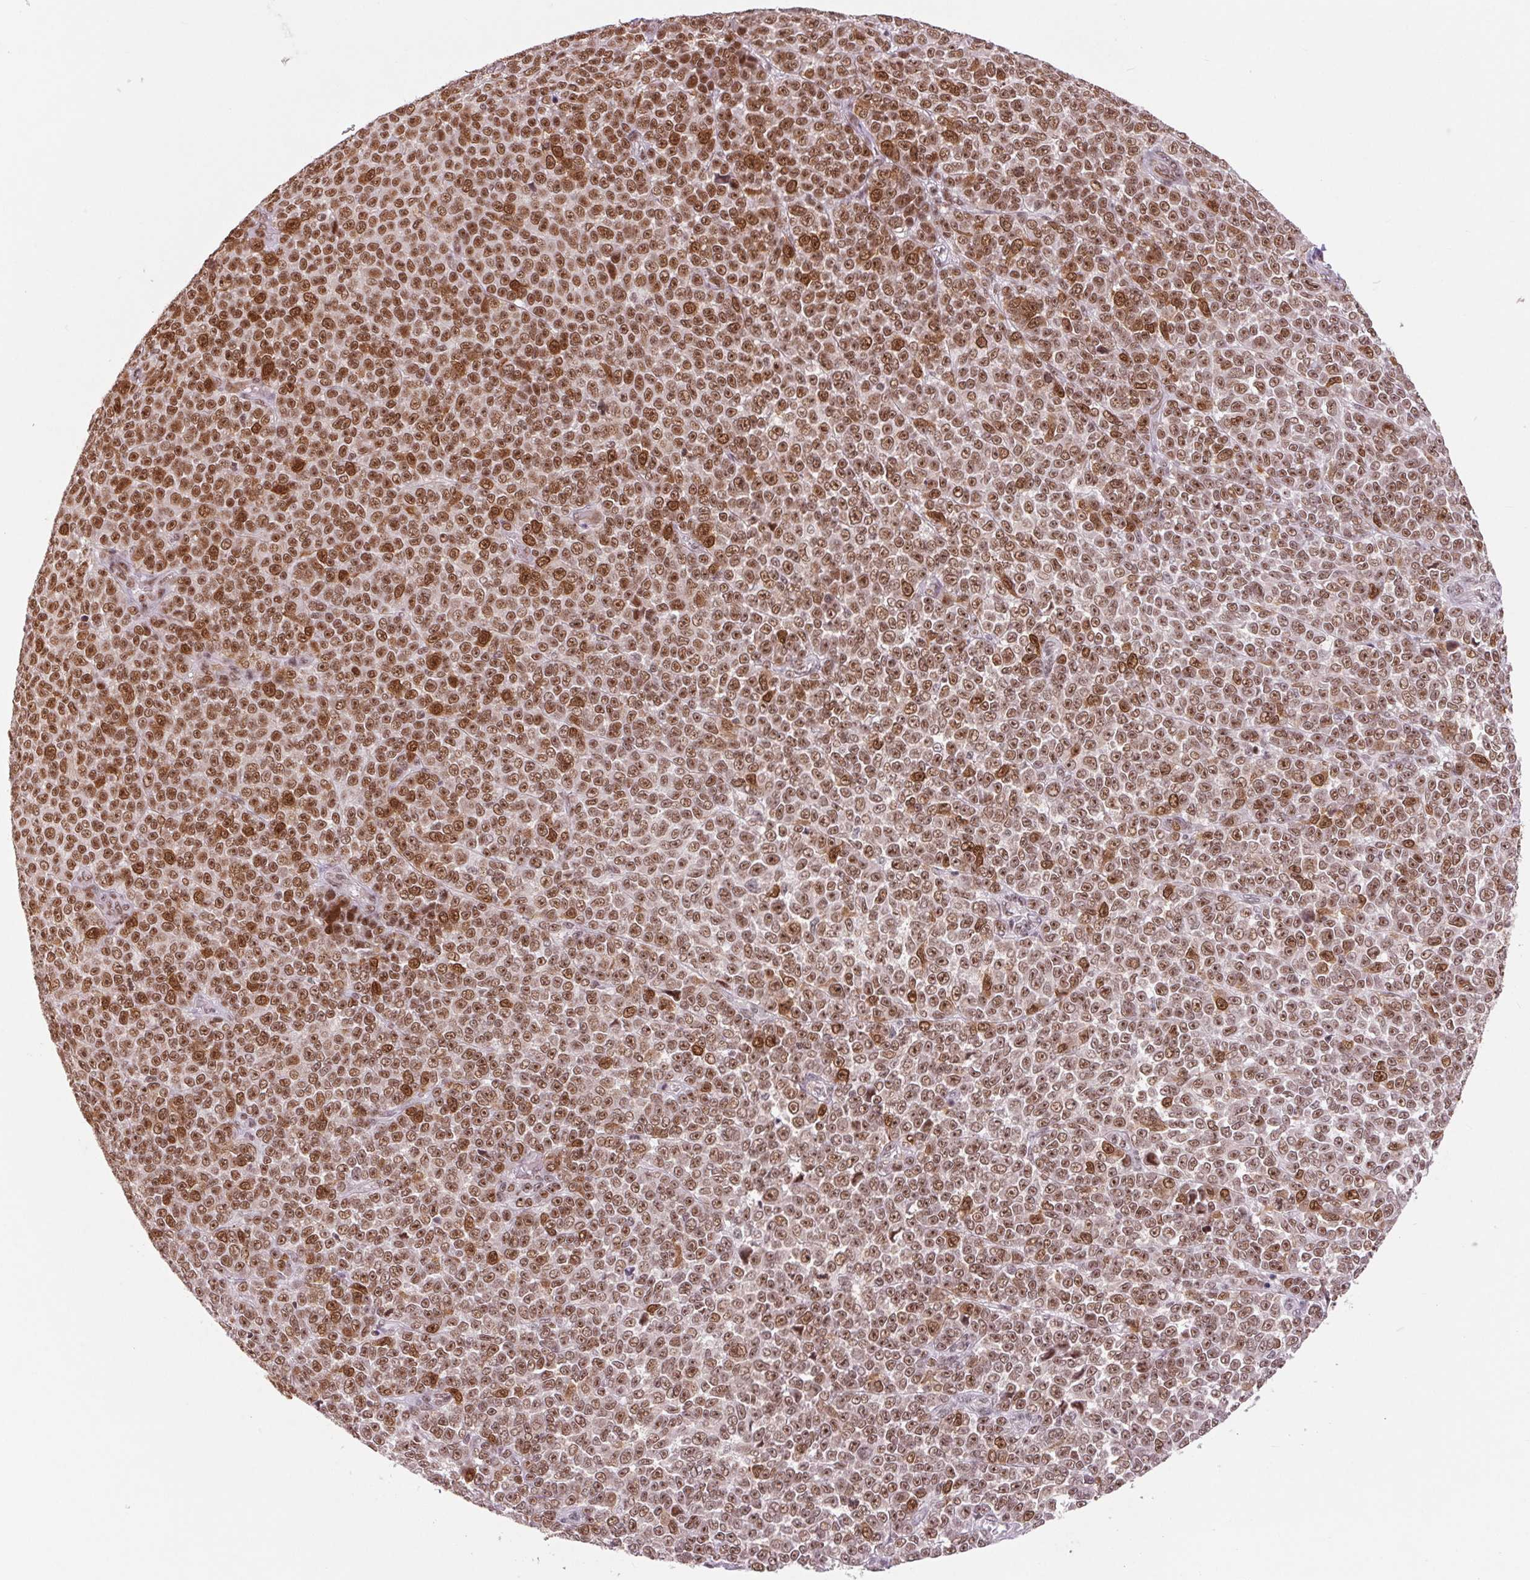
{"staining": {"intensity": "moderate", "quantity": ">75%", "location": "nuclear"}, "tissue": "melanoma", "cell_type": "Tumor cells", "image_type": "cancer", "snomed": [{"axis": "morphology", "description": "Malignant melanoma, NOS"}, {"axis": "topography", "description": "Skin"}], "caption": "IHC histopathology image of melanoma stained for a protein (brown), which shows medium levels of moderate nuclear positivity in about >75% of tumor cells.", "gene": "CD2BP2", "patient": {"sex": "female", "age": 95}}